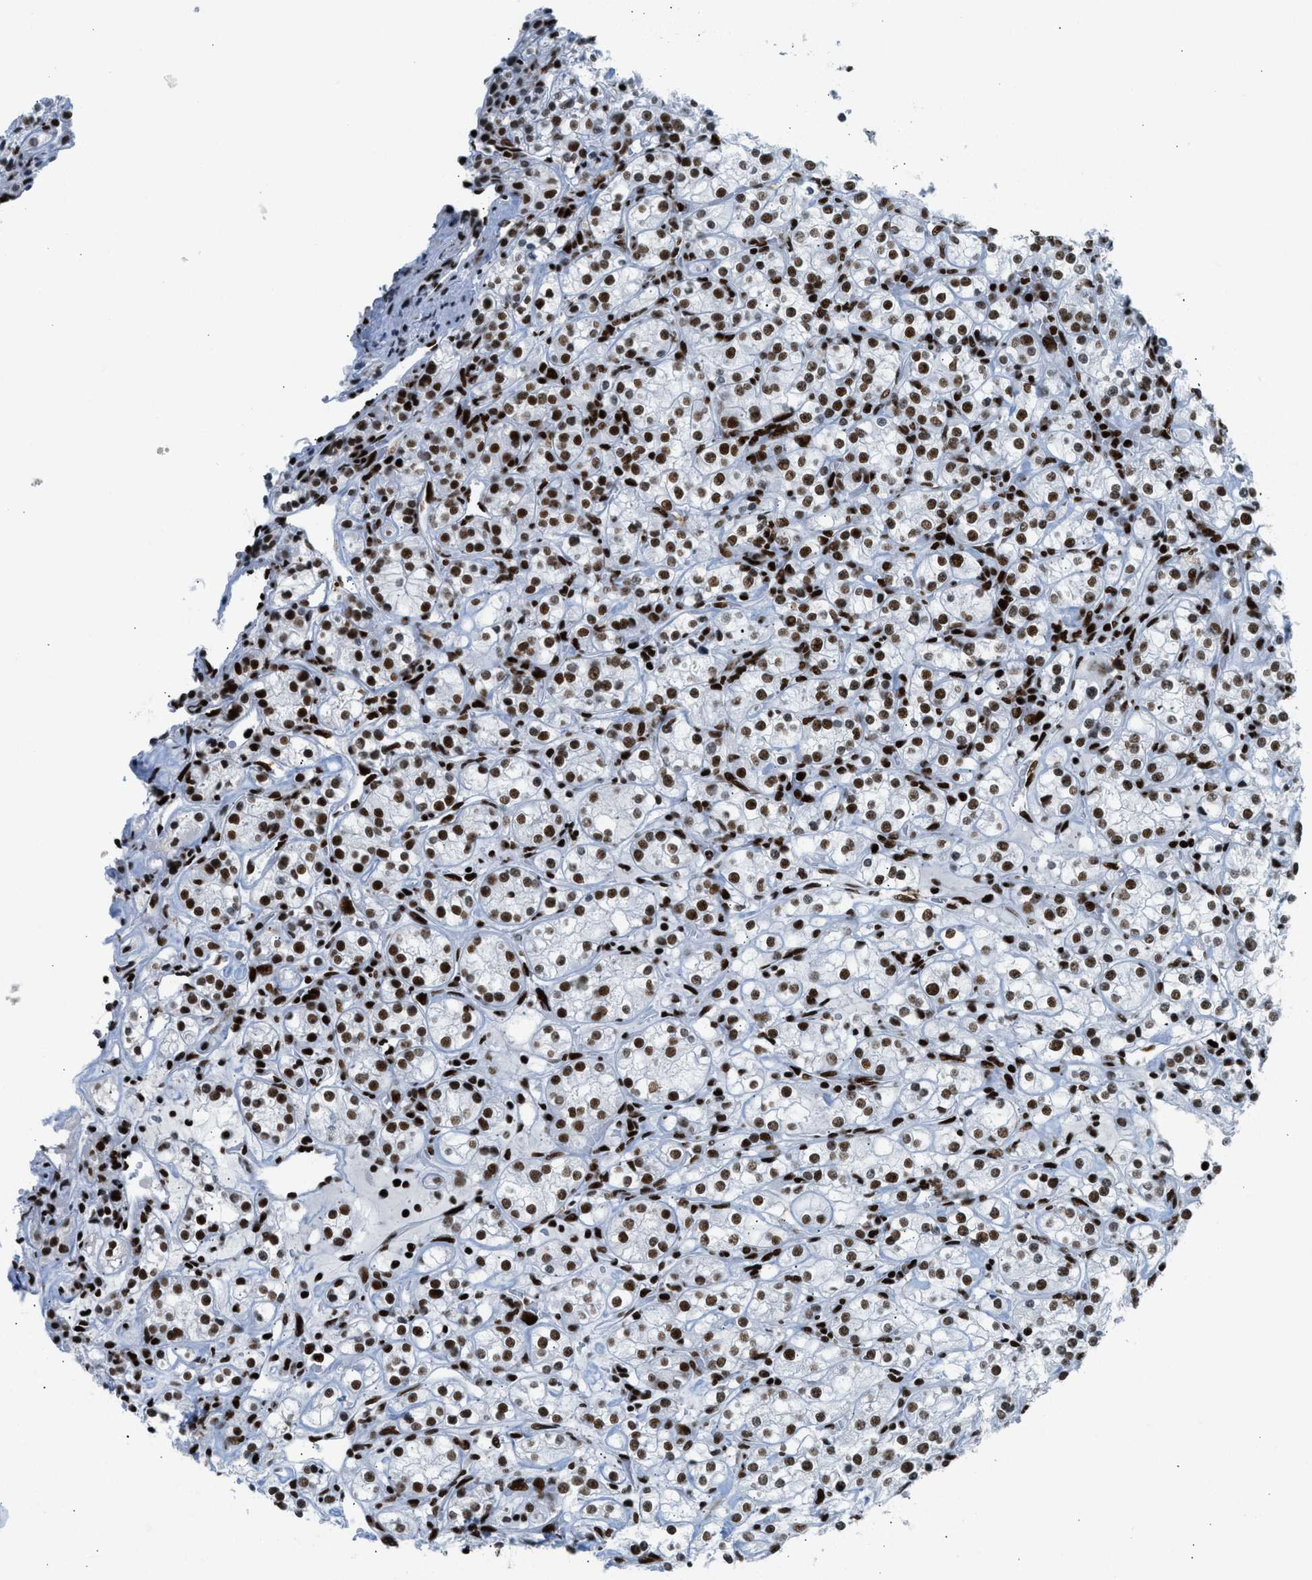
{"staining": {"intensity": "strong", "quantity": ">75%", "location": "nuclear"}, "tissue": "renal cancer", "cell_type": "Tumor cells", "image_type": "cancer", "snomed": [{"axis": "morphology", "description": "Adenocarcinoma, NOS"}, {"axis": "topography", "description": "Kidney"}], "caption": "About >75% of tumor cells in renal adenocarcinoma reveal strong nuclear protein staining as visualized by brown immunohistochemical staining.", "gene": "PIF1", "patient": {"sex": "male", "age": 77}}